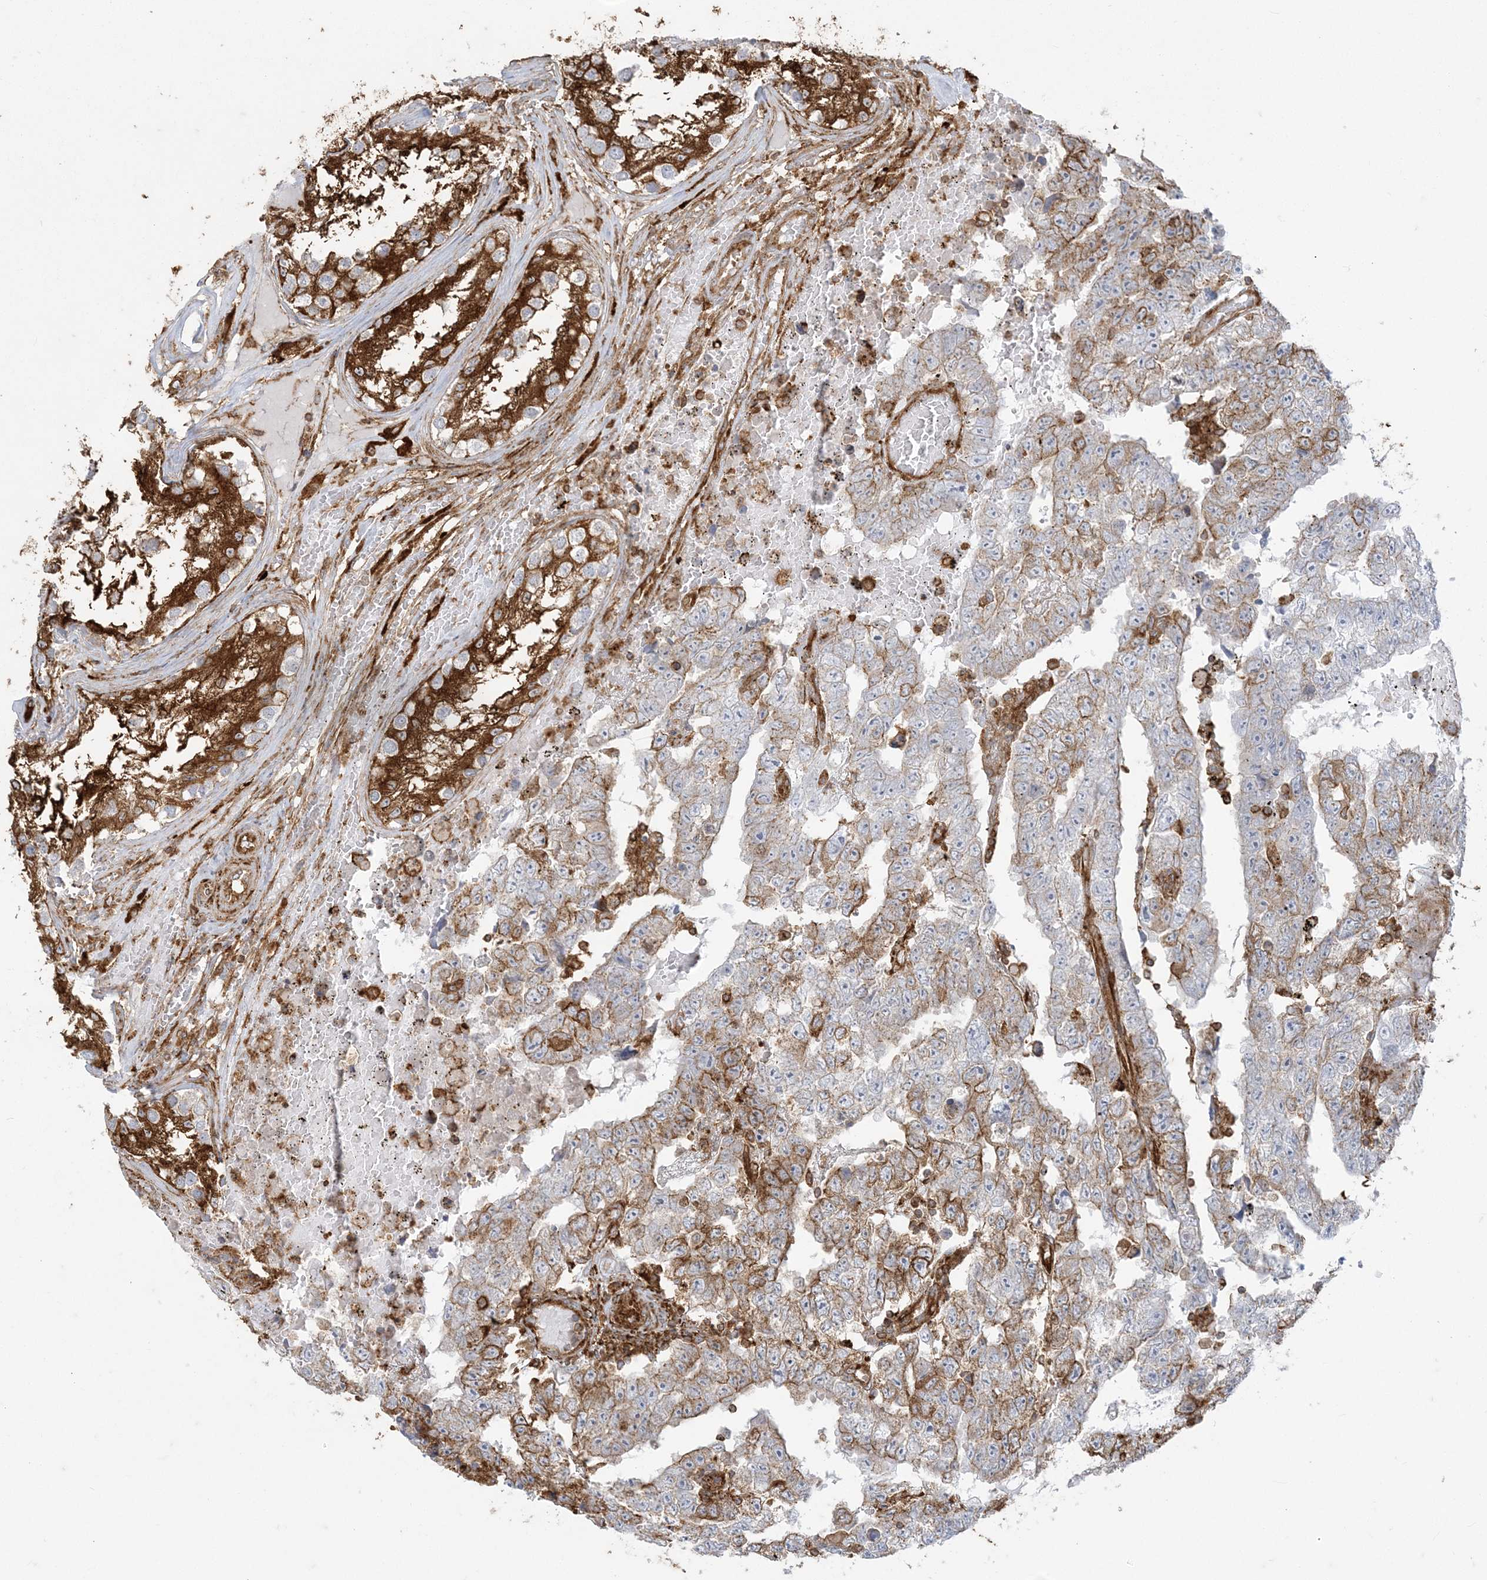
{"staining": {"intensity": "moderate", "quantity": ">75%", "location": "cytoplasmic/membranous"}, "tissue": "testis cancer", "cell_type": "Tumor cells", "image_type": "cancer", "snomed": [{"axis": "morphology", "description": "Carcinoma, Embryonal, NOS"}, {"axis": "topography", "description": "Testis"}], "caption": "An image of human testis cancer stained for a protein reveals moderate cytoplasmic/membranous brown staining in tumor cells.", "gene": "DERL3", "patient": {"sex": "male", "age": 25}}